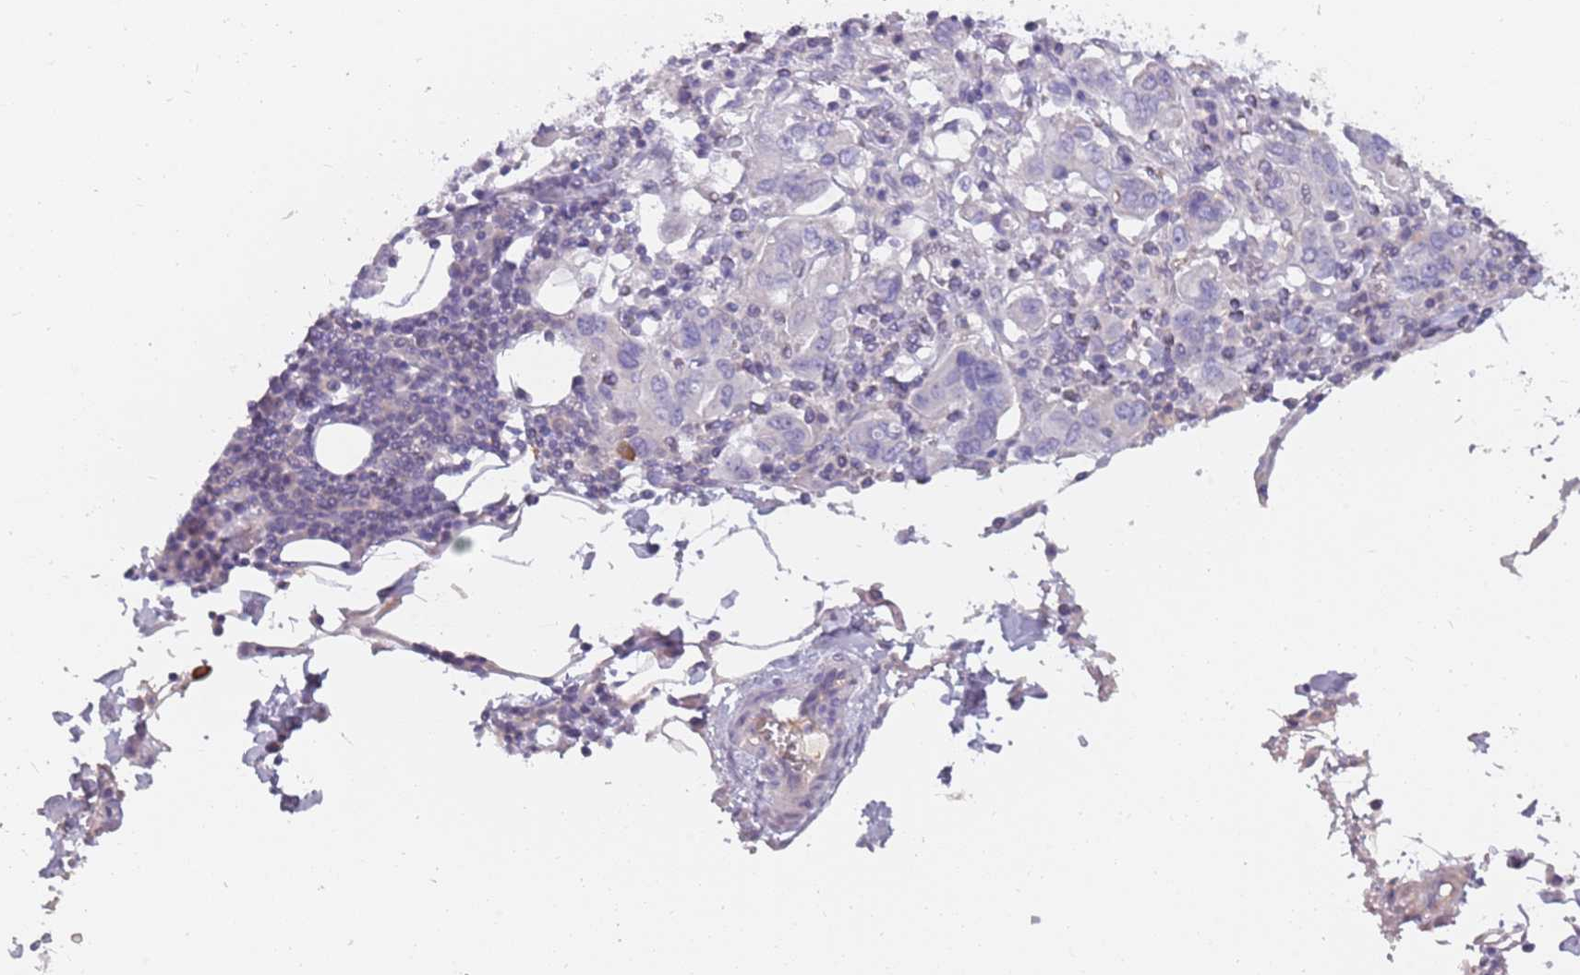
{"staining": {"intensity": "negative", "quantity": "none", "location": "none"}, "tissue": "stomach cancer", "cell_type": "Tumor cells", "image_type": "cancer", "snomed": [{"axis": "morphology", "description": "Adenocarcinoma, NOS"}, {"axis": "topography", "description": "Stomach, upper"}, {"axis": "topography", "description": "Stomach"}], "caption": "DAB immunohistochemical staining of human stomach cancer demonstrates no significant positivity in tumor cells.", "gene": "DDX4", "patient": {"sex": "male", "age": 62}}